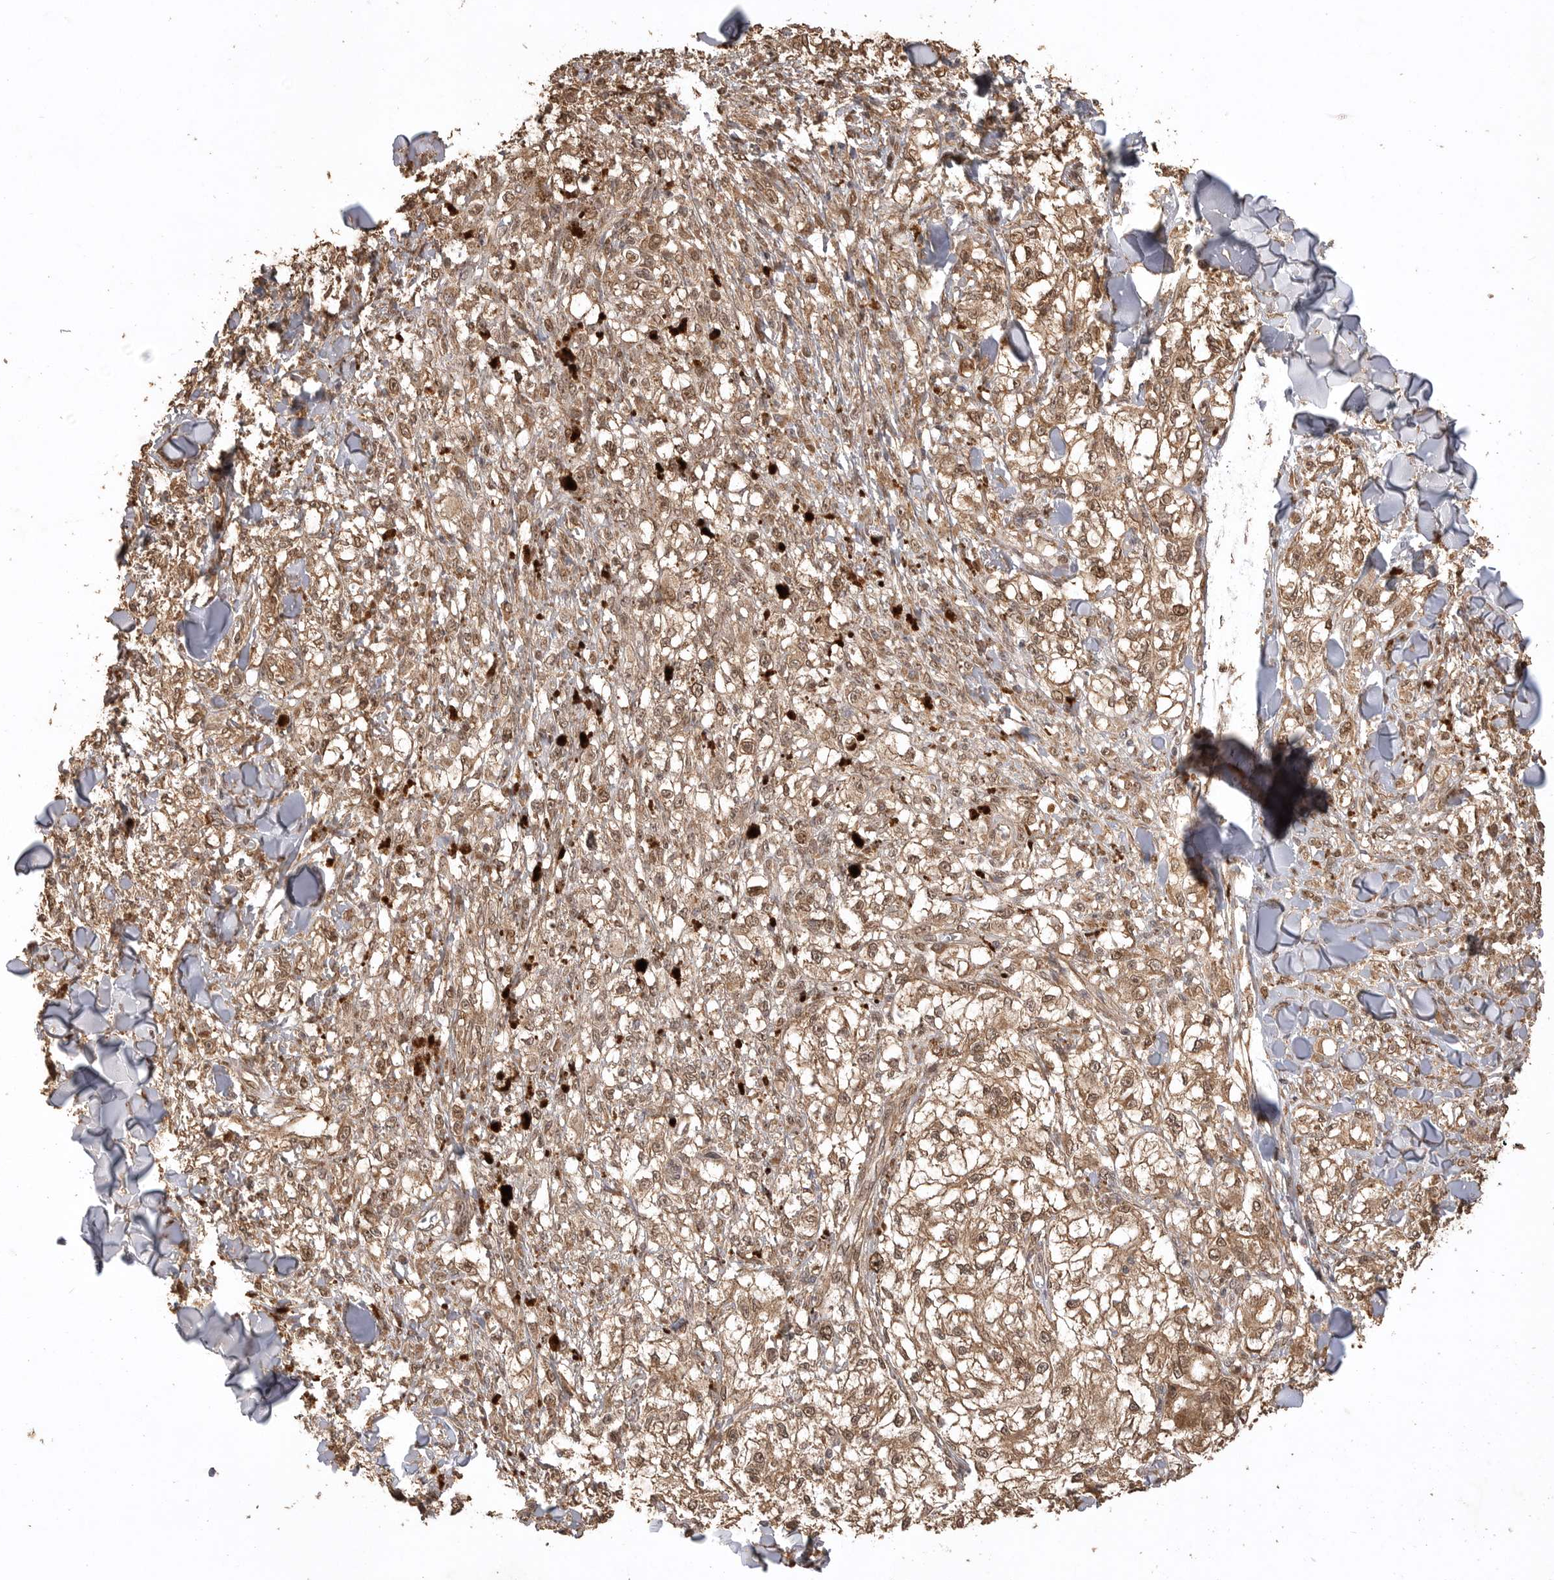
{"staining": {"intensity": "moderate", "quantity": ">75%", "location": "cytoplasmic/membranous,nuclear"}, "tissue": "melanoma", "cell_type": "Tumor cells", "image_type": "cancer", "snomed": [{"axis": "morphology", "description": "Malignant melanoma, NOS"}, {"axis": "topography", "description": "Skin of head"}], "caption": "Immunohistochemical staining of malignant melanoma exhibits medium levels of moderate cytoplasmic/membranous and nuclear protein positivity in approximately >75% of tumor cells.", "gene": "BOC", "patient": {"sex": "male", "age": 83}}